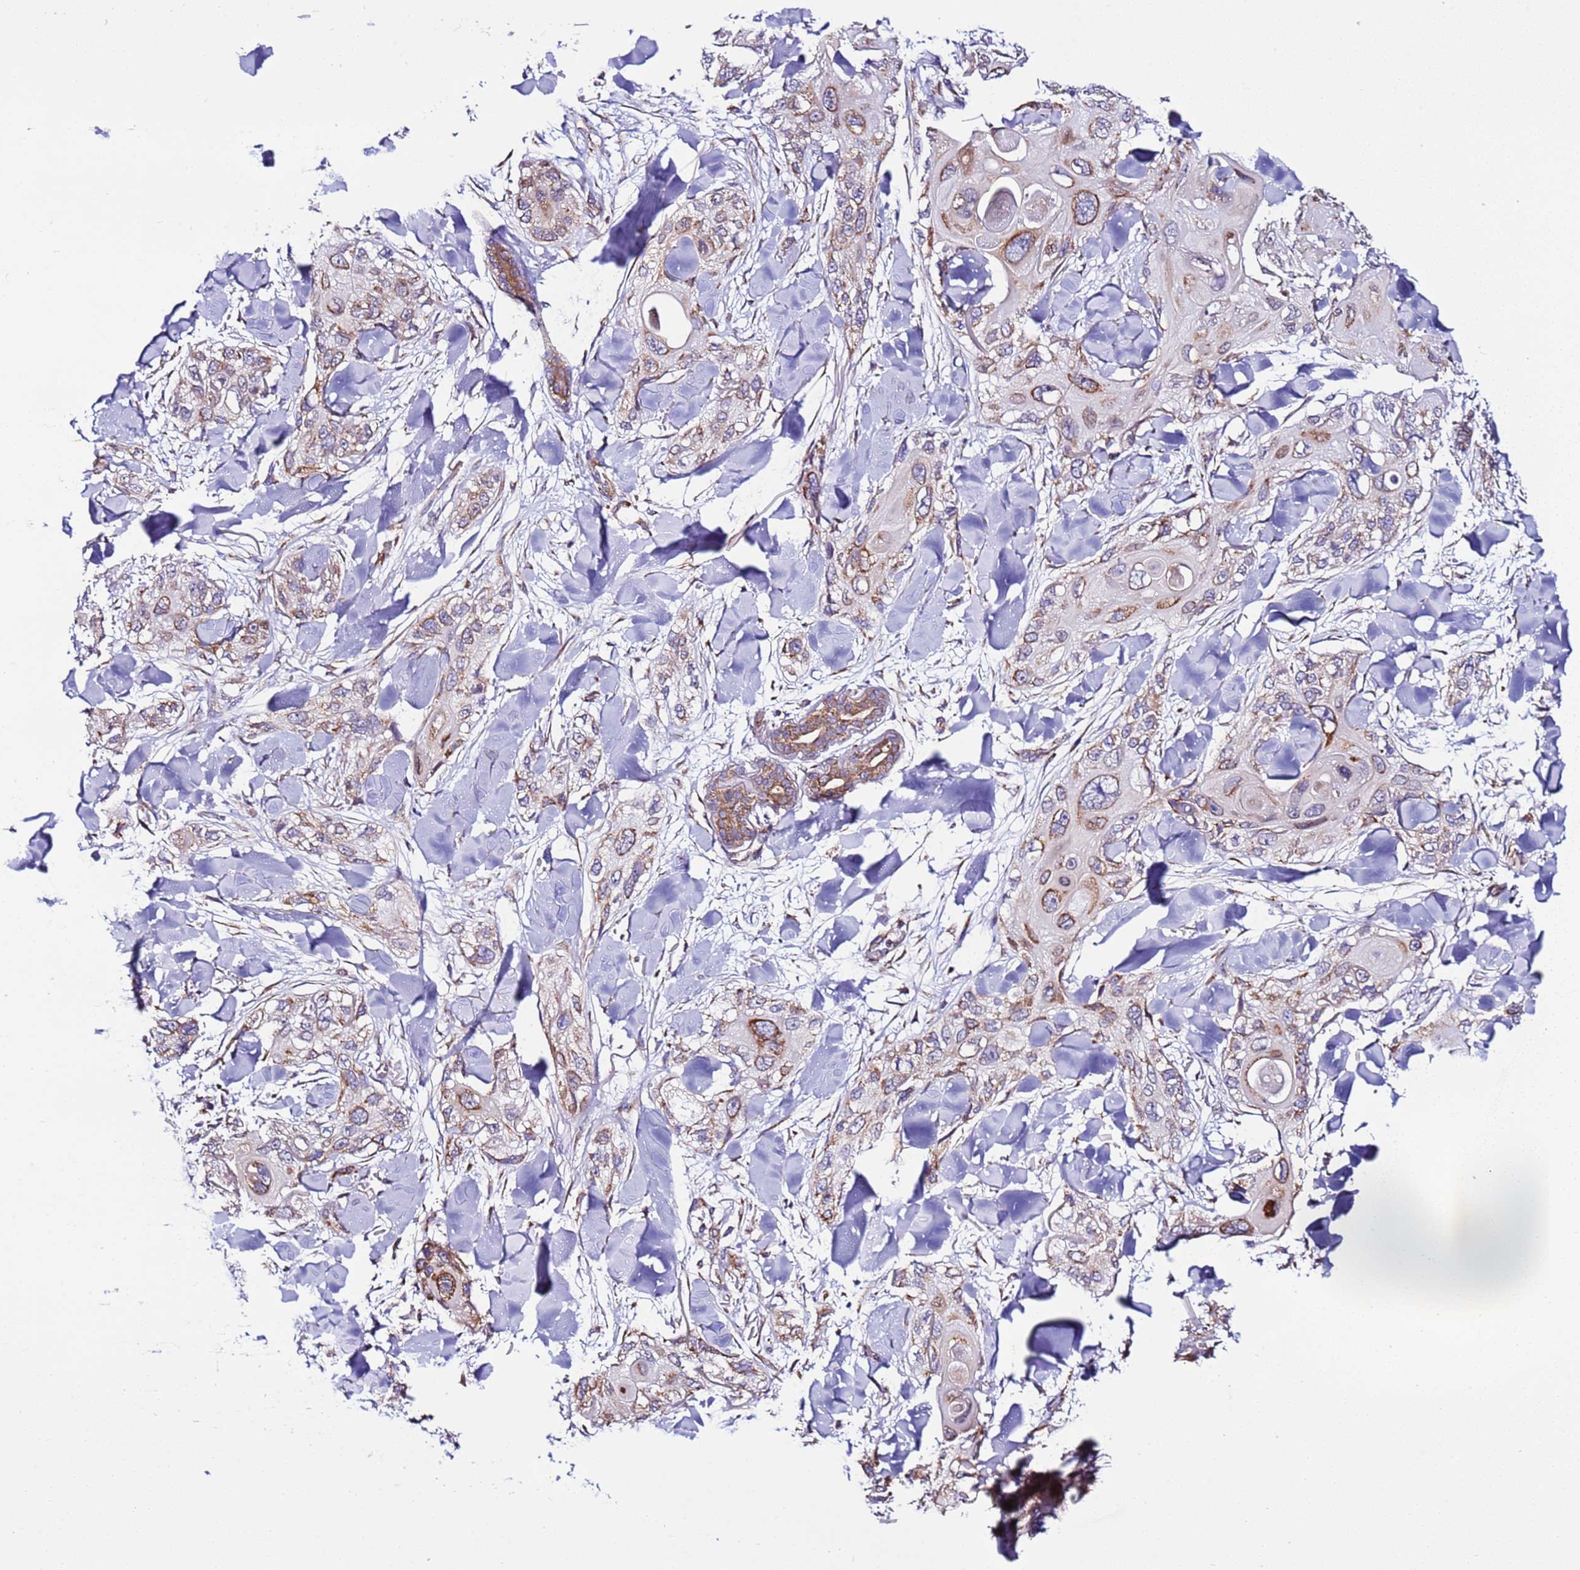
{"staining": {"intensity": "moderate", "quantity": ">75%", "location": "cytoplasmic/membranous"}, "tissue": "skin cancer", "cell_type": "Tumor cells", "image_type": "cancer", "snomed": [{"axis": "morphology", "description": "Normal tissue, NOS"}, {"axis": "morphology", "description": "Squamous cell carcinoma, NOS"}, {"axis": "topography", "description": "Skin"}], "caption": "There is medium levels of moderate cytoplasmic/membranous expression in tumor cells of skin squamous cell carcinoma, as demonstrated by immunohistochemical staining (brown color).", "gene": "AHI1", "patient": {"sex": "male", "age": 72}}